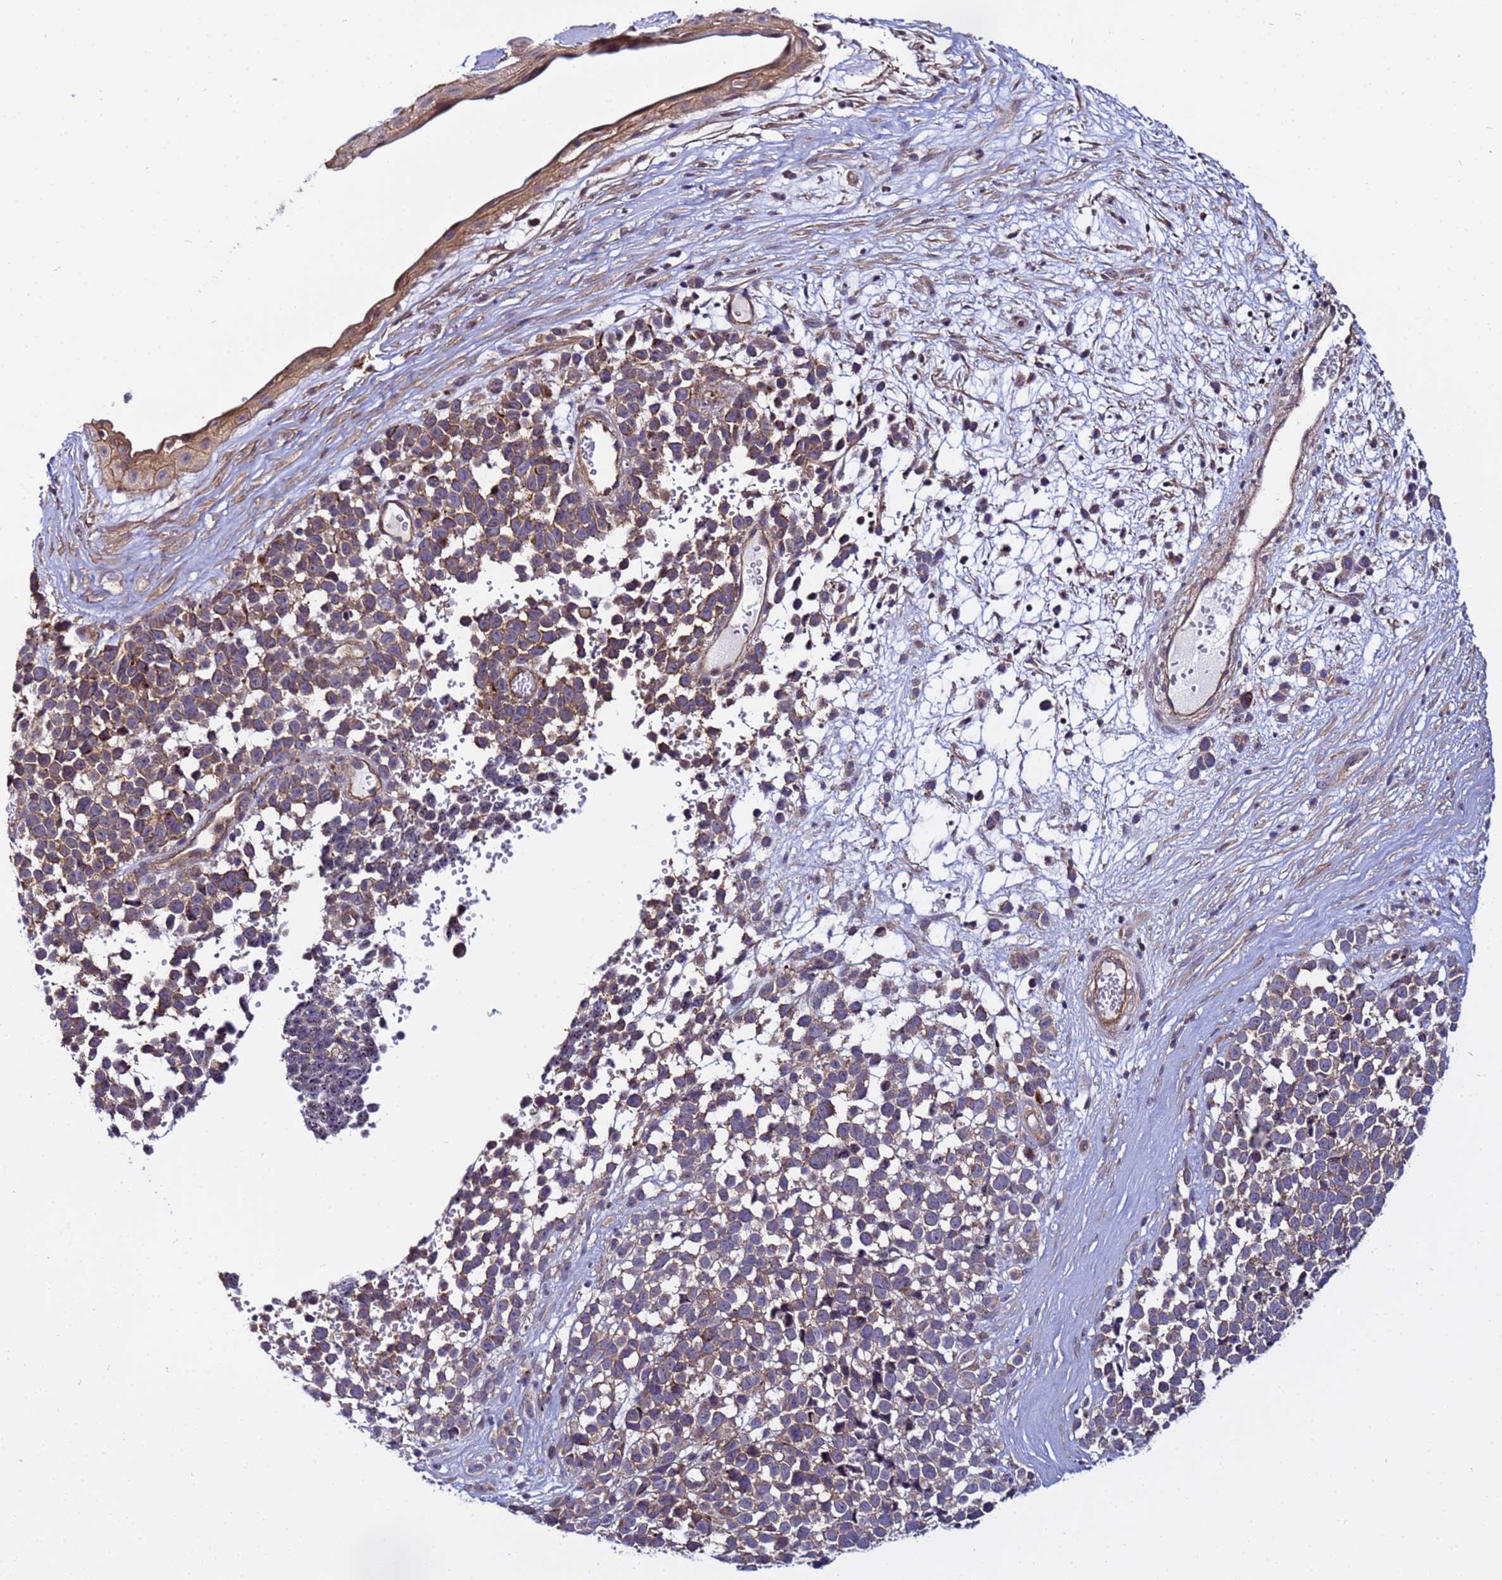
{"staining": {"intensity": "moderate", "quantity": "25%-75%", "location": "cytoplasmic/membranous"}, "tissue": "melanoma", "cell_type": "Tumor cells", "image_type": "cancer", "snomed": [{"axis": "morphology", "description": "Malignant melanoma, NOS"}, {"axis": "topography", "description": "Nose, NOS"}], "caption": "A brown stain highlights moderate cytoplasmic/membranous staining of a protein in malignant melanoma tumor cells. The staining is performed using DAB brown chromogen to label protein expression. The nuclei are counter-stained blue using hematoxylin.", "gene": "STK38", "patient": {"sex": "female", "age": 48}}